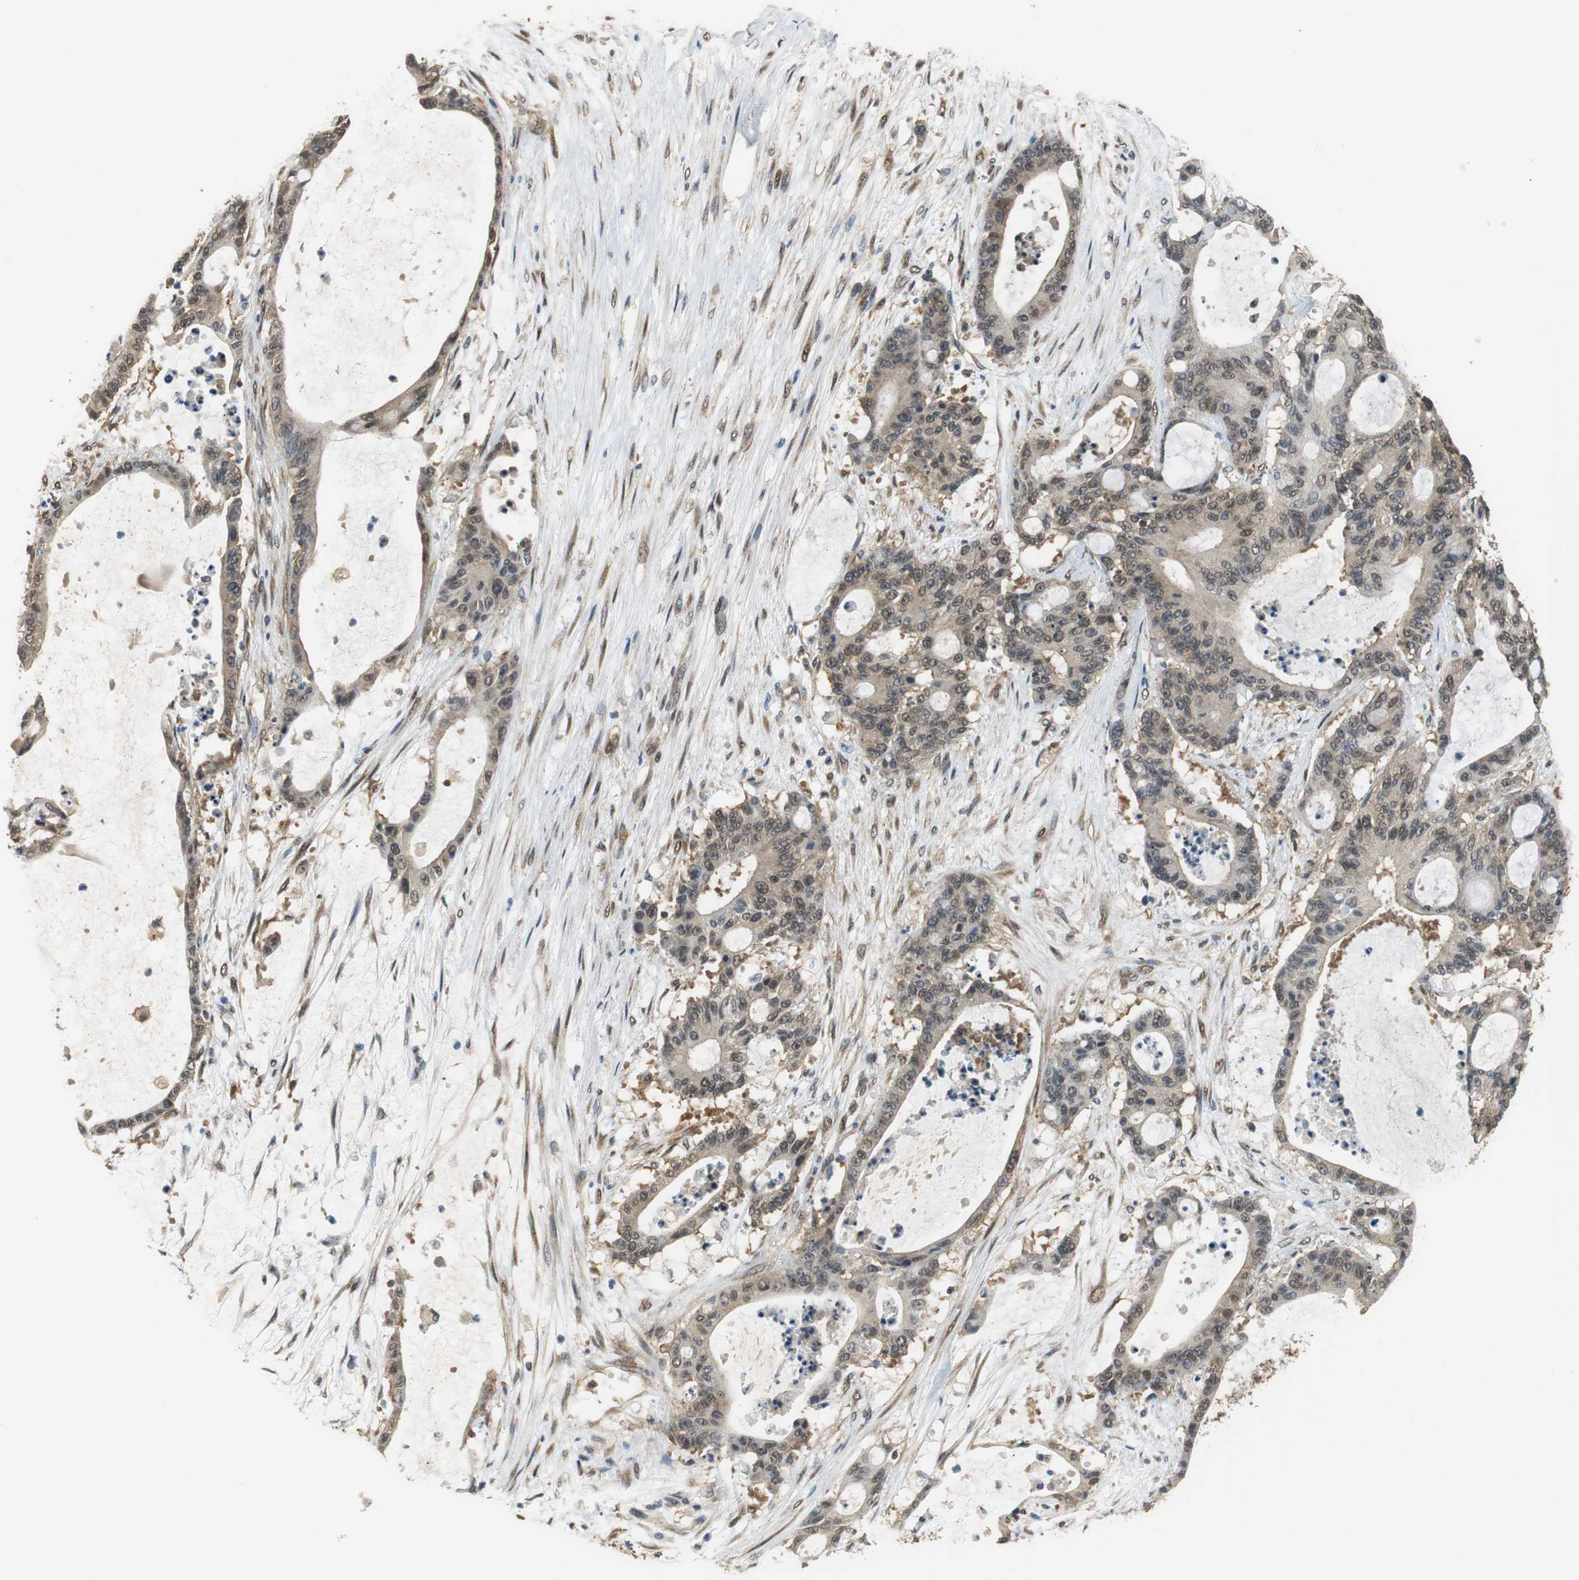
{"staining": {"intensity": "moderate", "quantity": ">75%", "location": "cytoplasmic/membranous,nuclear"}, "tissue": "liver cancer", "cell_type": "Tumor cells", "image_type": "cancer", "snomed": [{"axis": "morphology", "description": "Cholangiocarcinoma"}, {"axis": "topography", "description": "Liver"}], "caption": "IHC photomicrograph of human liver cancer stained for a protein (brown), which exhibits medium levels of moderate cytoplasmic/membranous and nuclear positivity in approximately >75% of tumor cells.", "gene": "UBQLN2", "patient": {"sex": "female", "age": 73}}